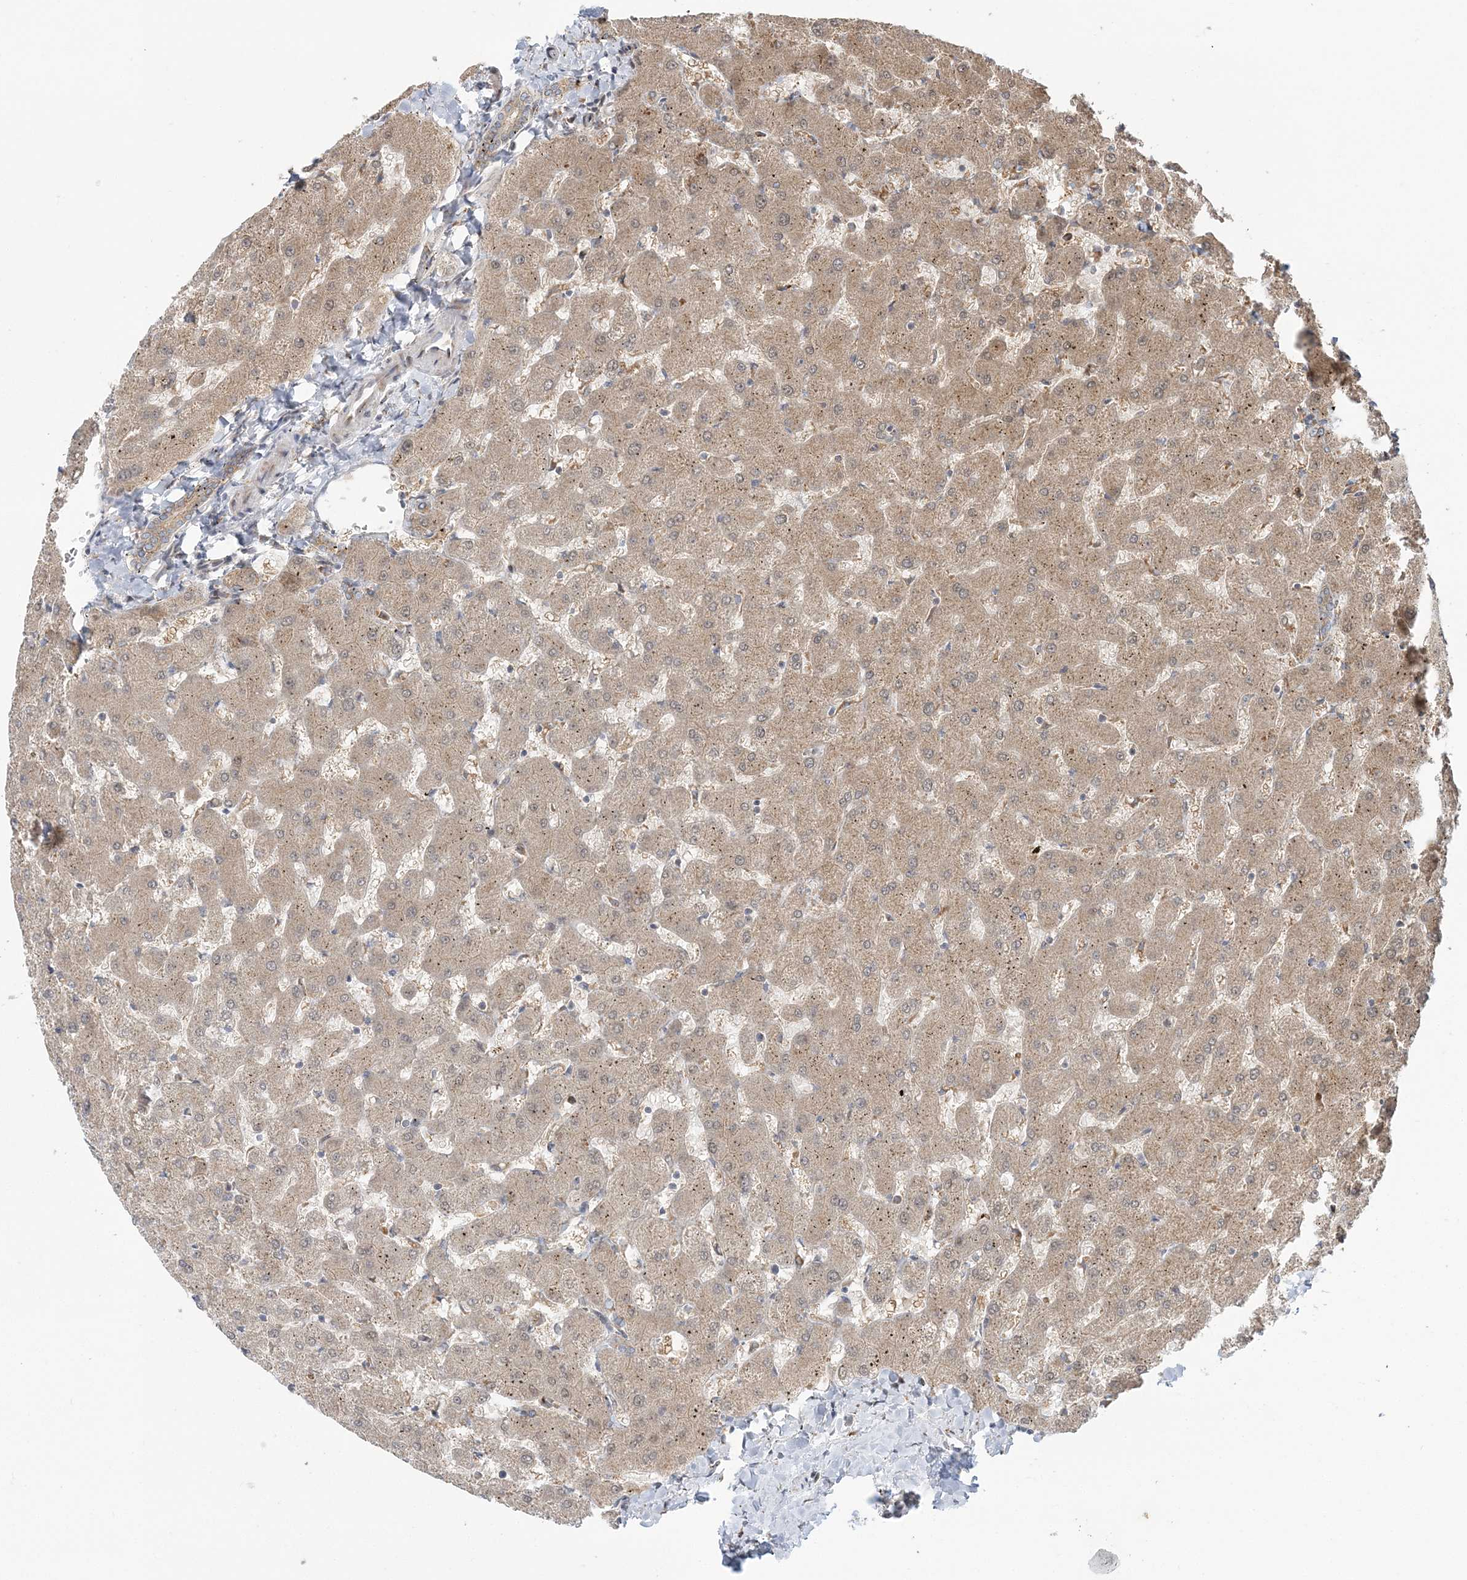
{"staining": {"intensity": "moderate", "quantity": ">75%", "location": "cytoplasmic/membranous"}, "tissue": "liver", "cell_type": "Cholangiocytes", "image_type": "normal", "snomed": [{"axis": "morphology", "description": "Normal tissue, NOS"}, {"axis": "topography", "description": "Liver"}], "caption": "Immunohistochemical staining of unremarkable human liver demonstrates moderate cytoplasmic/membranous protein staining in approximately >75% of cholangiocytes. (DAB (3,3'-diaminobenzidine) IHC with brightfield microscopy, high magnification).", "gene": "ABCC3", "patient": {"sex": "female", "age": 63}}